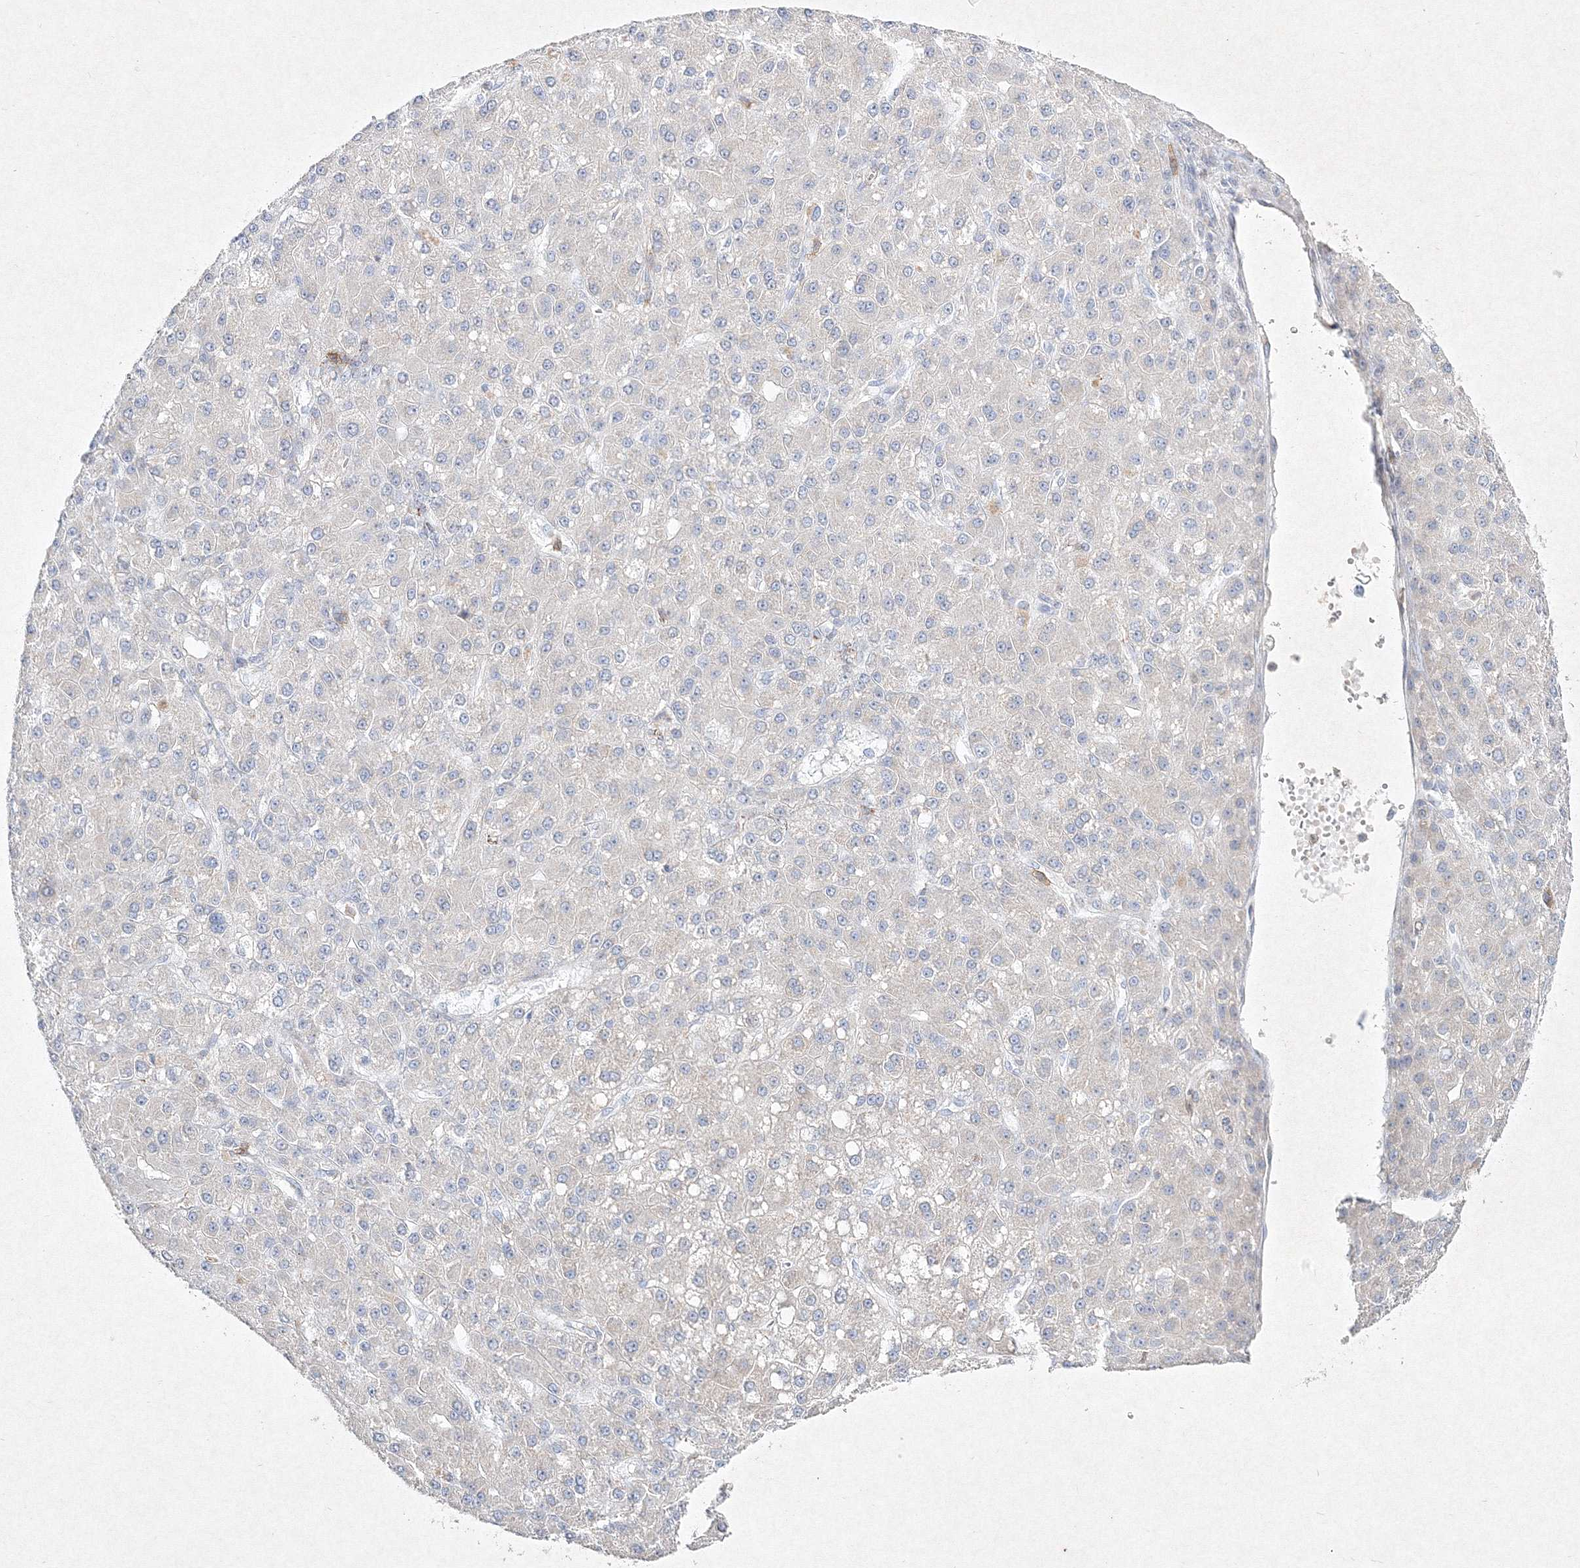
{"staining": {"intensity": "negative", "quantity": "none", "location": "none"}, "tissue": "liver cancer", "cell_type": "Tumor cells", "image_type": "cancer", "snomed": [{"axis": "morphology", "description": "Carcinoma, Hepatocellular, NOS"}, {"axis": "topography", "description": "Liver"}], "caption": "High power microscopy micrograph of an IHC micrograph of hepatocellular carcinoma (liver), revealing no significant positivity in tumor cells.", "gene": "HCST", "patient": {"sex": "male", "age": 67}}